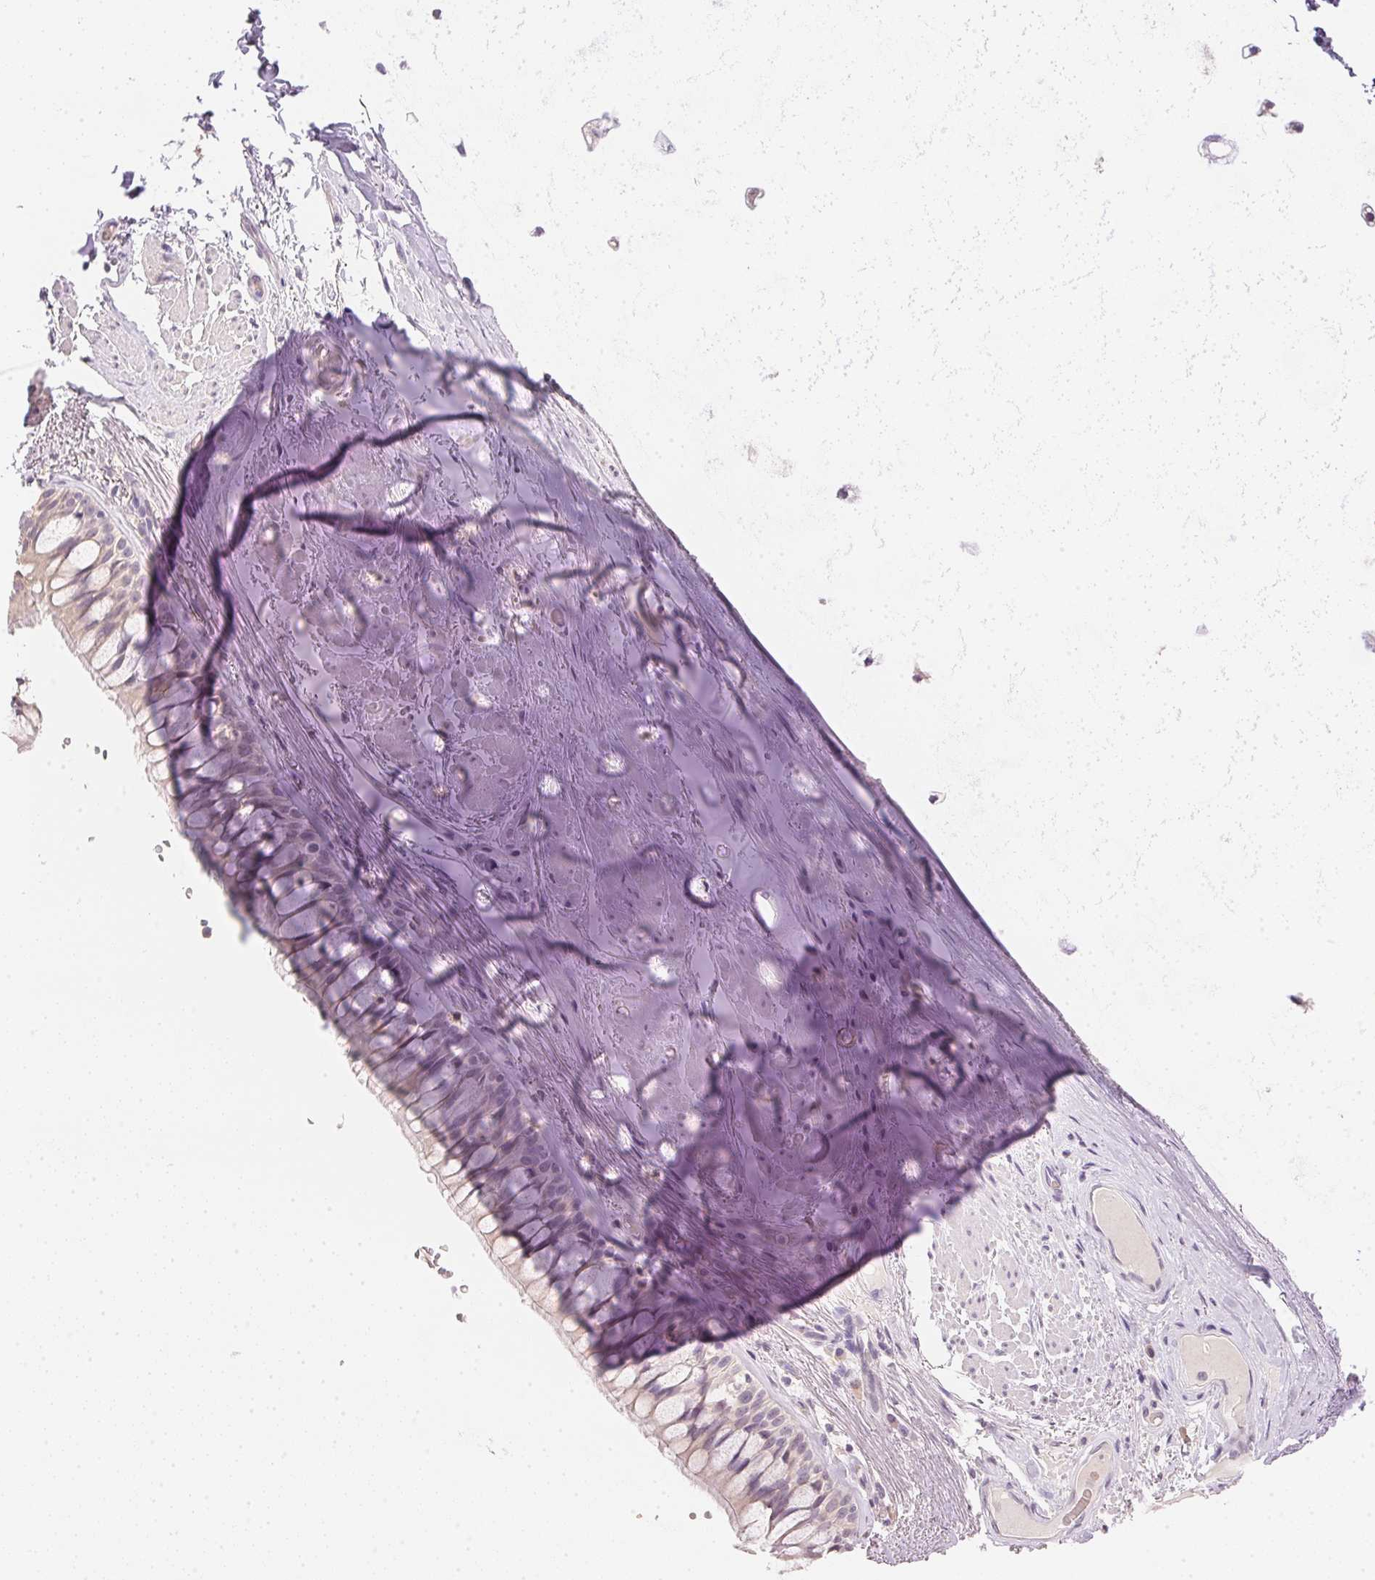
{"staining": {"intensity": "negative", "quantity": "none", "location": "none"}, "tissue": "soft tissue", "cell_type": "Chondrocytes", "image_type": "normal", "snomed": [{"axis": "morphology", "description": "Normal tissue, NOS"}, {"axis": "topography", "description": "Cartilage tissue"}, {"axis": "topography", "description": "Bronchus"}], "caption": "The micrograph demonstrates no staining of chondrocytes in benign soft tissue.", "gene": "DHCR24", "patient": {"sex": "male", "age": 64}}